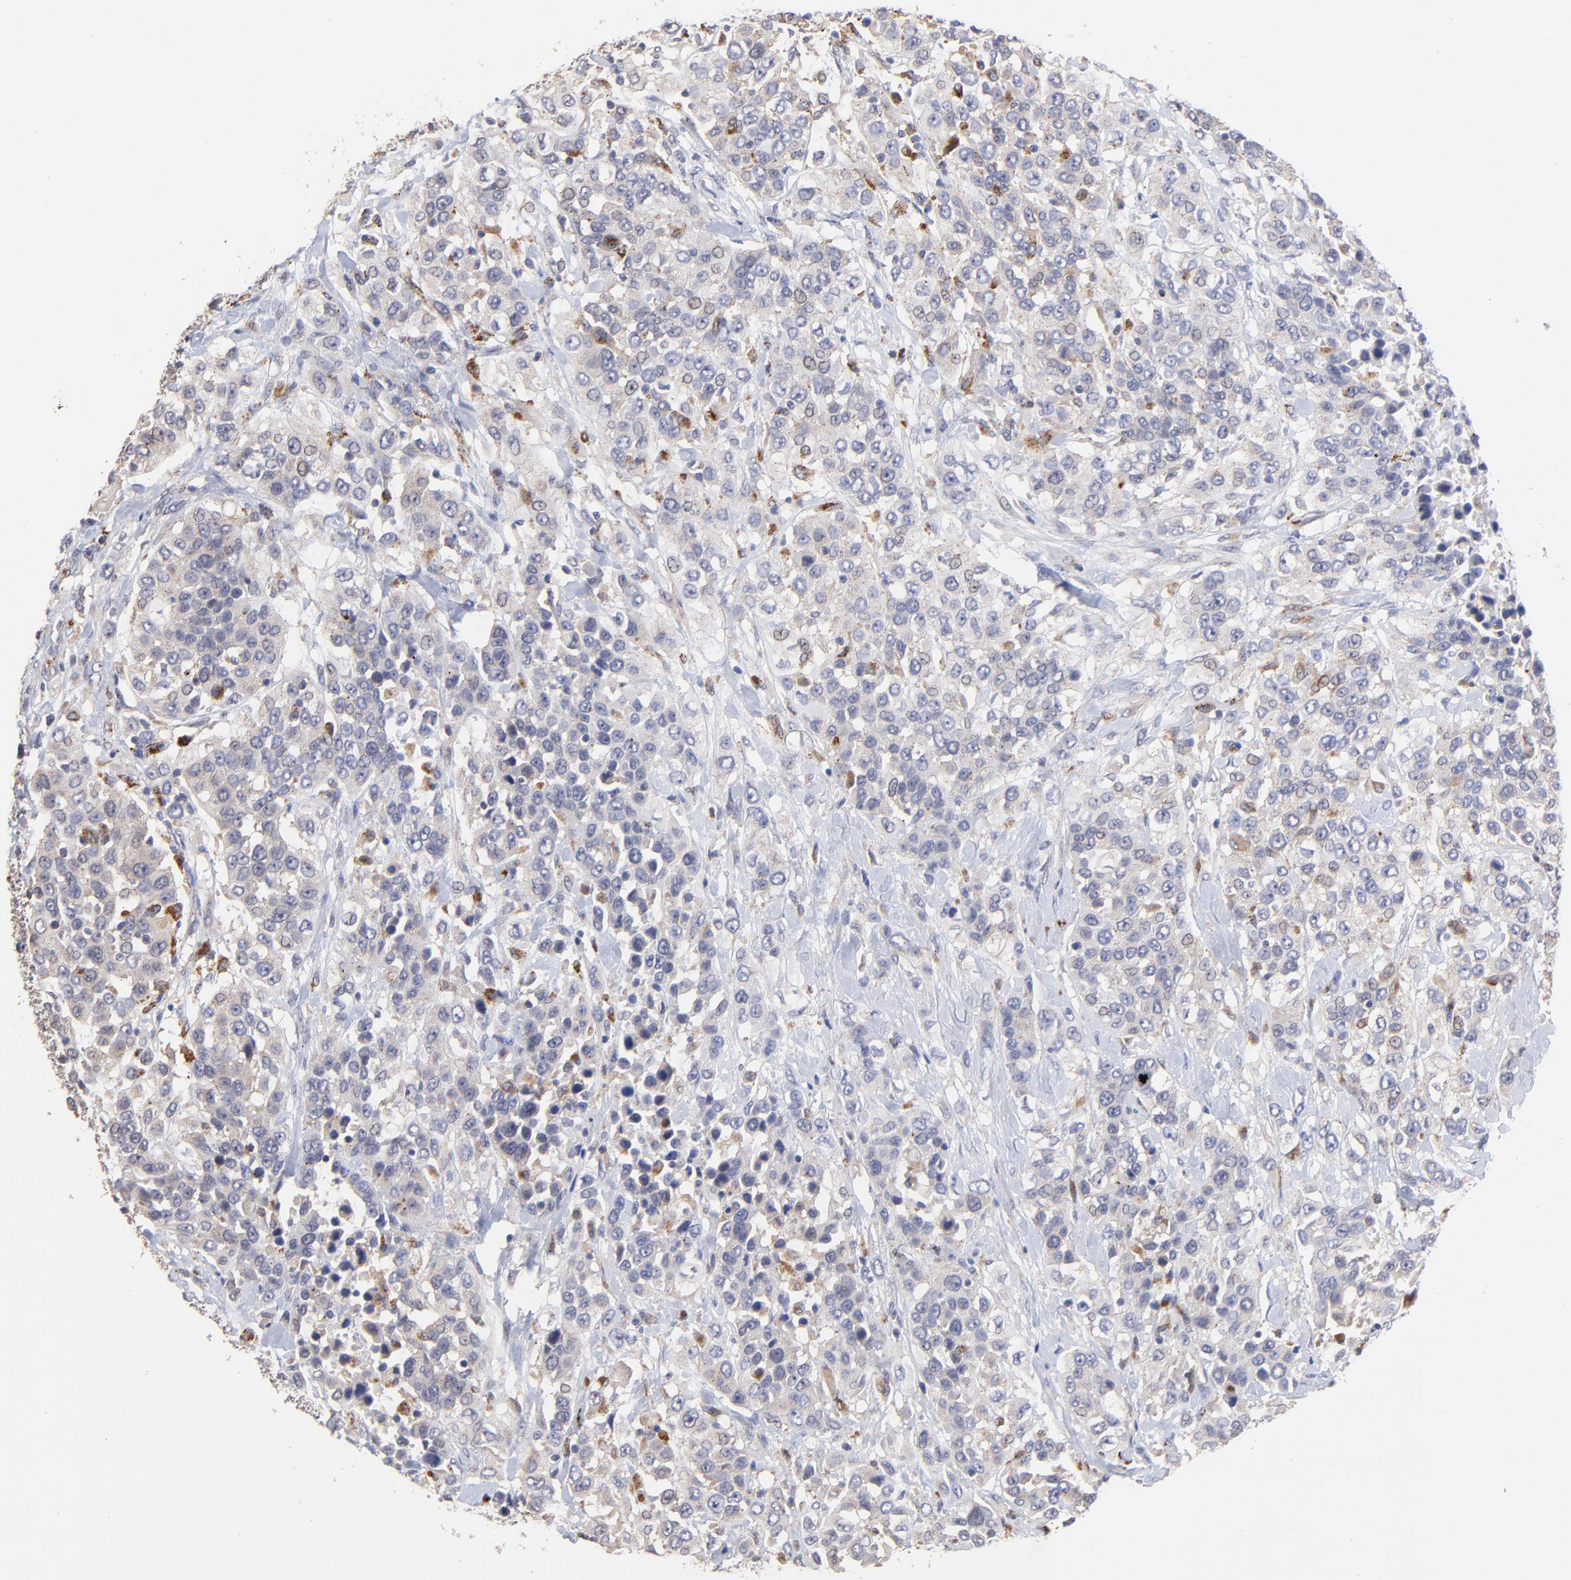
{"staining": {"intensity": "moderate", "quantity": "<25%", "location": "cytoplasmic/membranous"}, "tissue": "urothelial cancer", "cell_type": "Tumor cells", "image_type": "cancer", "snomed": [{"axis": "morphology", "description": "Urothelial carcinoma, High grade"}, {"axis": "topography", "description": "Urinary bladder"}], "caption": "DAB (3,3'-diaminobenzidine) immunohistochemical staining of human urothelial cancer exhibits moderate cytoplasmic/membranous protein expression in about <25% of tumor cells.", "gene": "PDE4B", "patient": {"sex": "female", "age": 80}}